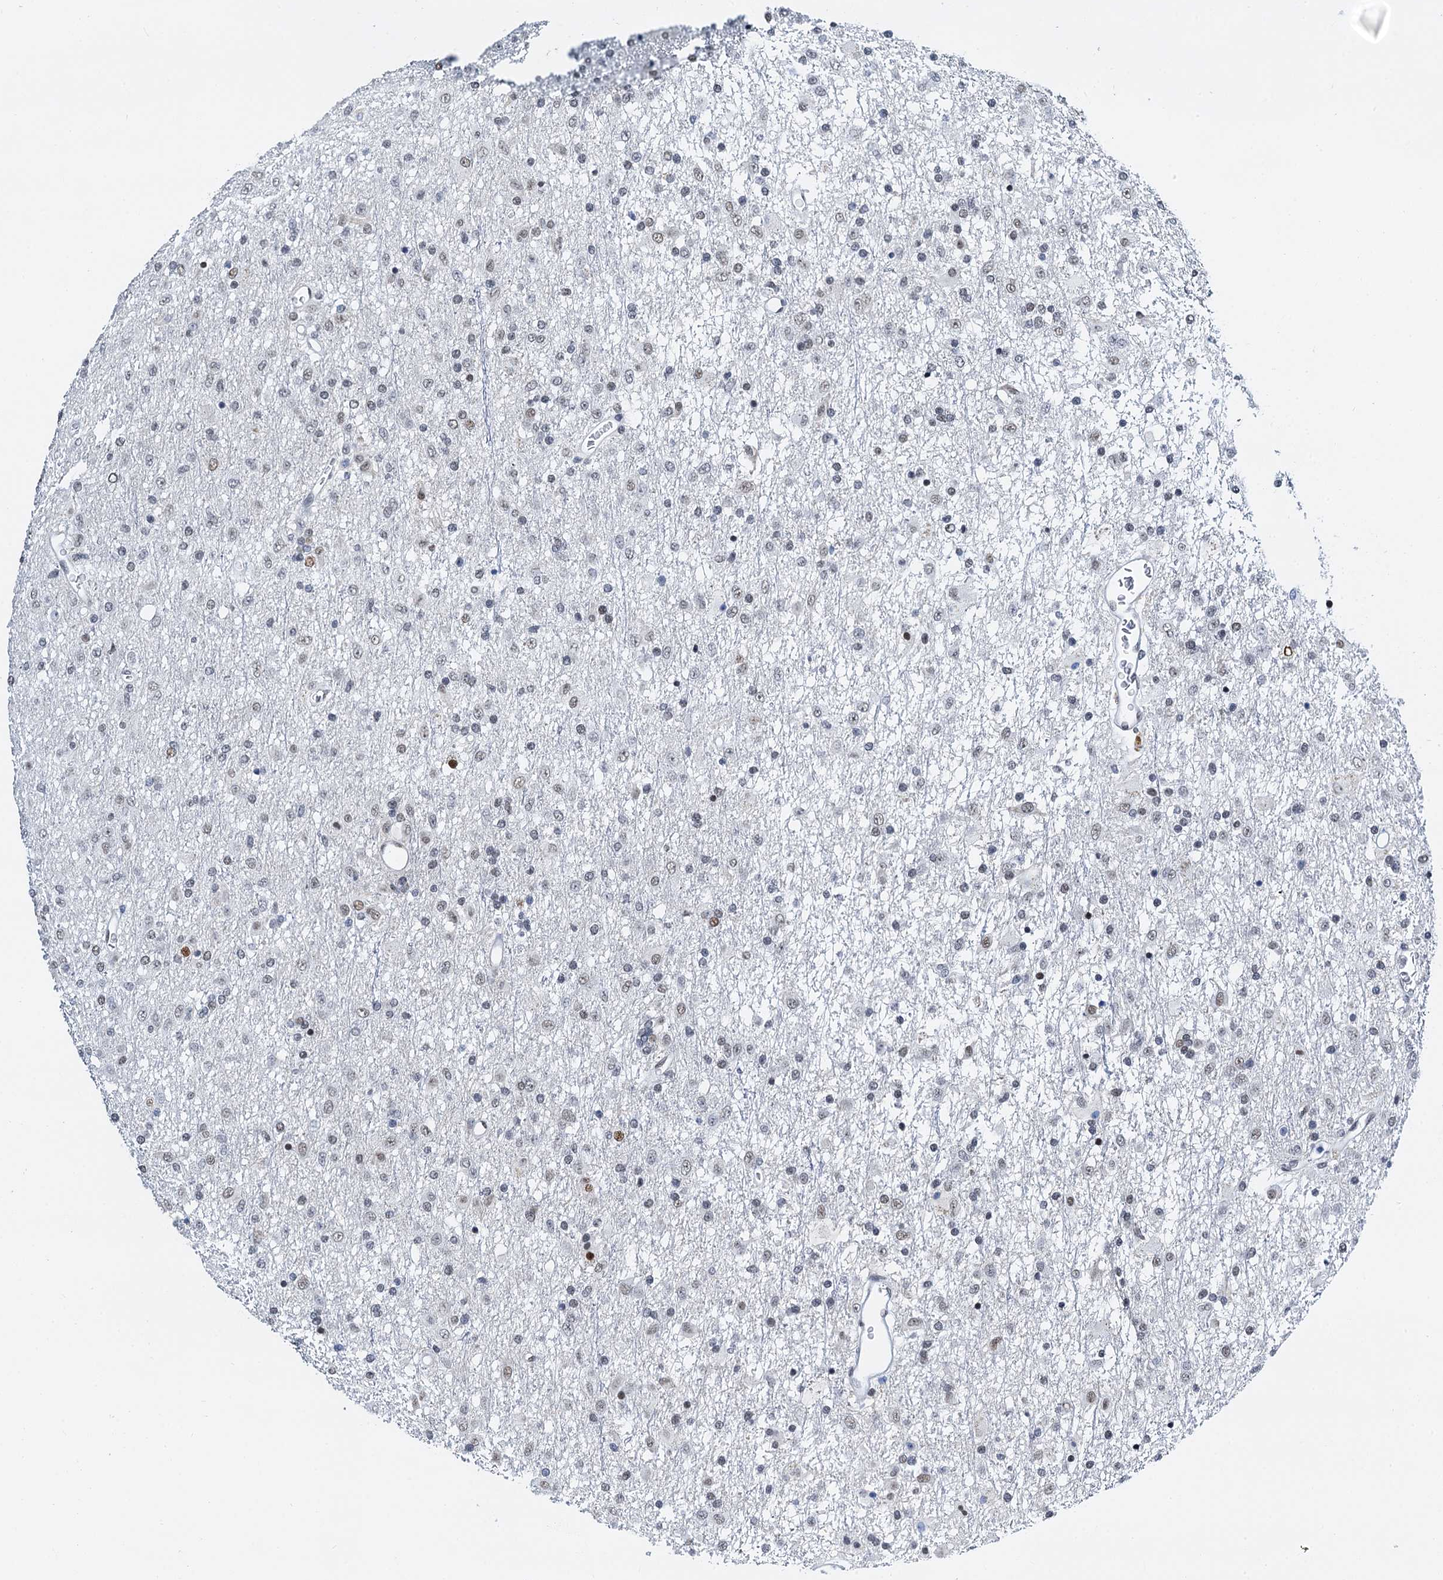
{"staining": {"intensity": "weak", "quantity": "<25%", "location": "nuclear"}, "tissue": "glioma", "cell_type": "Tumor cells", "image_type": "cancer", "snomed": [{"axis": "morphology", "description": "Glioma, malignant, Low grade"}, {"axis": "topography", "description": "Brain"}], "caption": "This is an IHC histopathology image of low-grade glioma (malignant). There is no positivity in tumor cells.", "gene": "SLTM", "patient": {"sex": "male", "age": 65}}